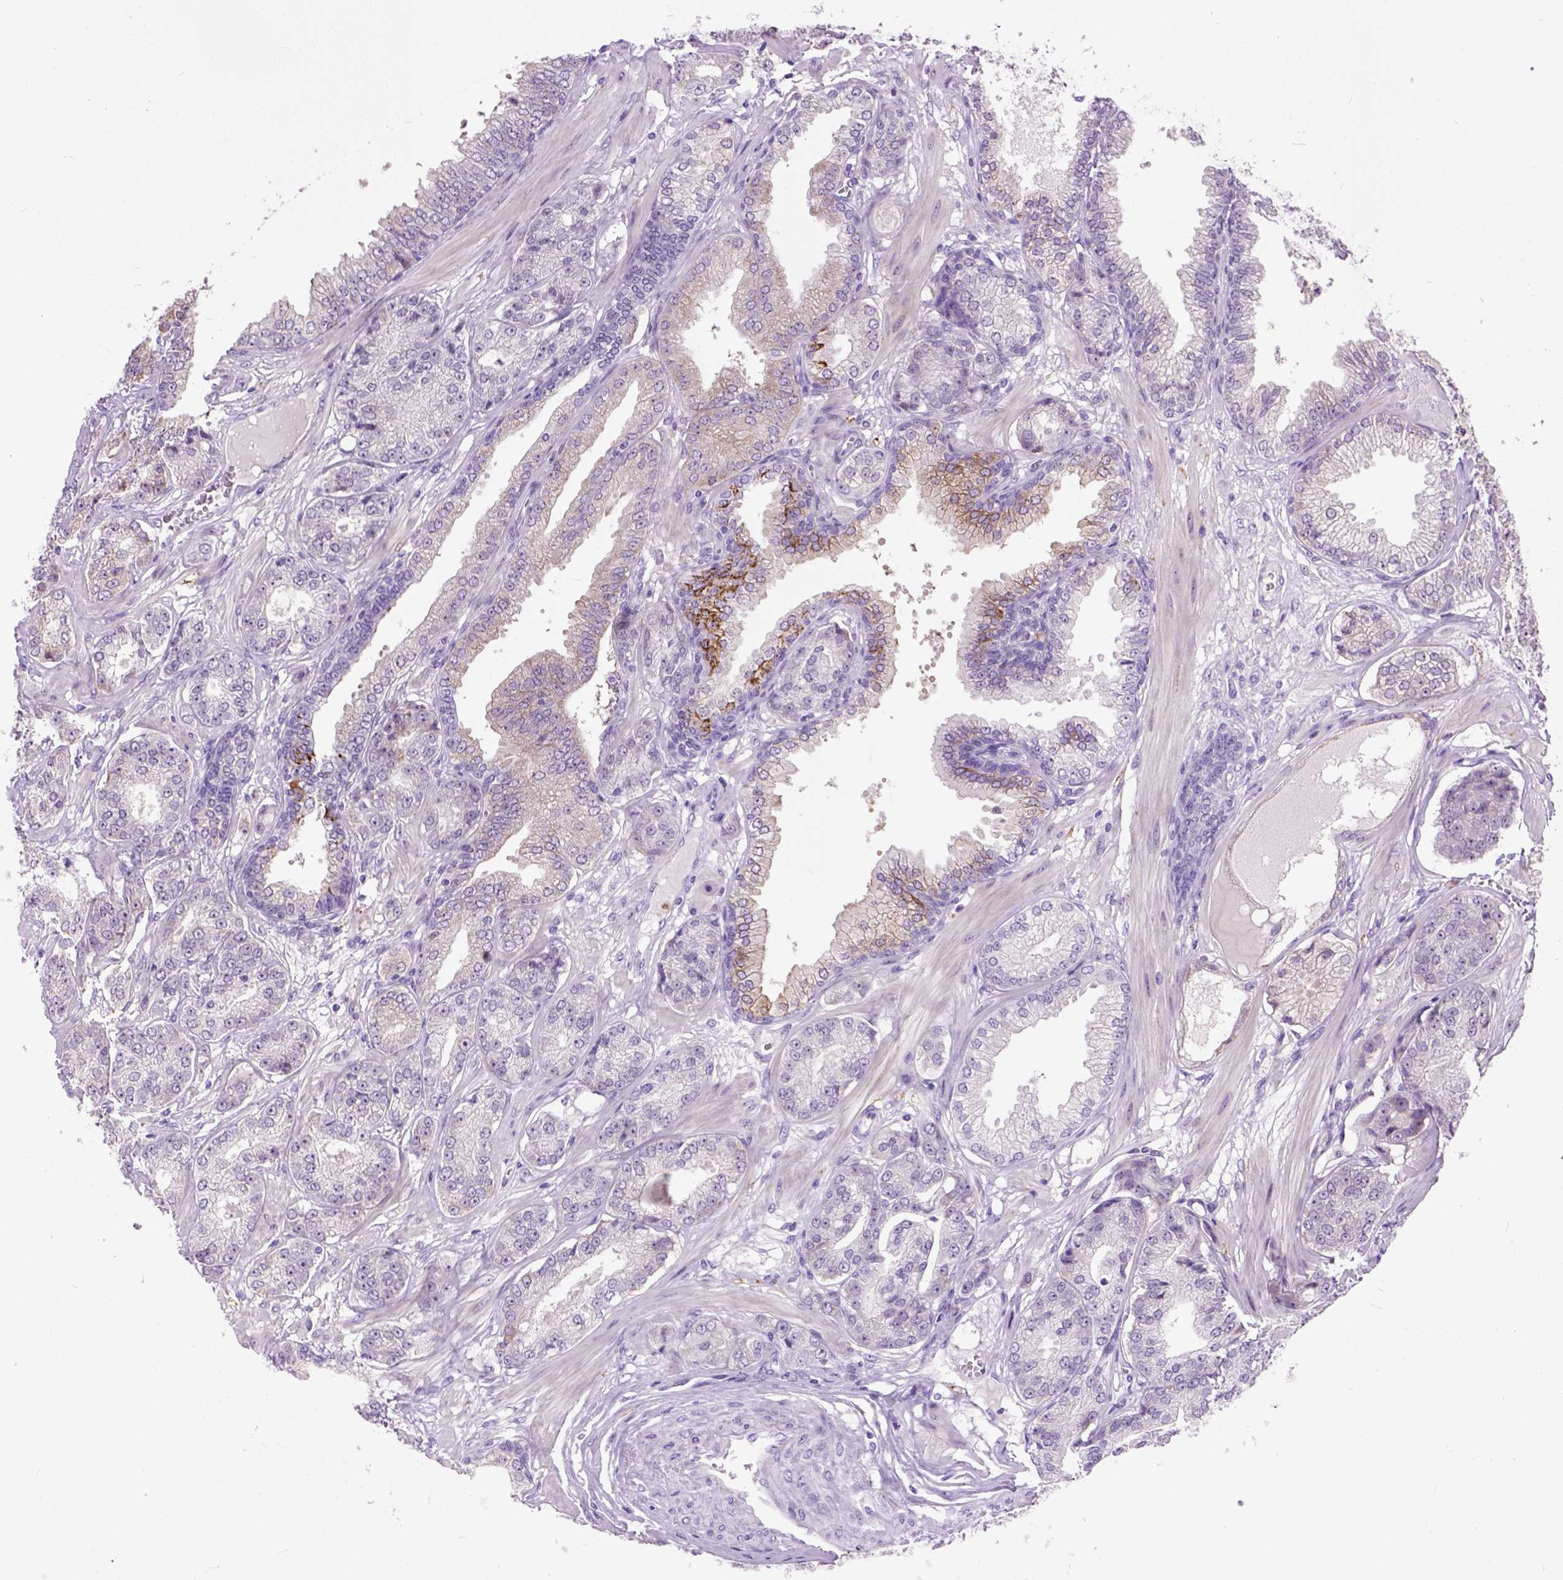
{"staining": {"intensity": "moderate", "quantity": "<25%", "location": "cytoplasmic/membranous"}, "tissue": "prostate cancer", "cell_type": "Tumor cells", "image_type": "cancer", "snomed": [{"axis": "morphology", "description": "Adenocarcinoma, NOS"}, {"axis": "topography", "description": "Prostate"}], "caption": "Prostate cancer (adenocarcinoma) was stained to show a protein in brown. There is low levels of moderate cytoplasmic/membranous positivity in about <25% of tumor cells. (brown staining indicates protein expression, while blue staining denotes nuclei).", "gene": "MAPT", "patient": {"sex": "male", "age": 64}}